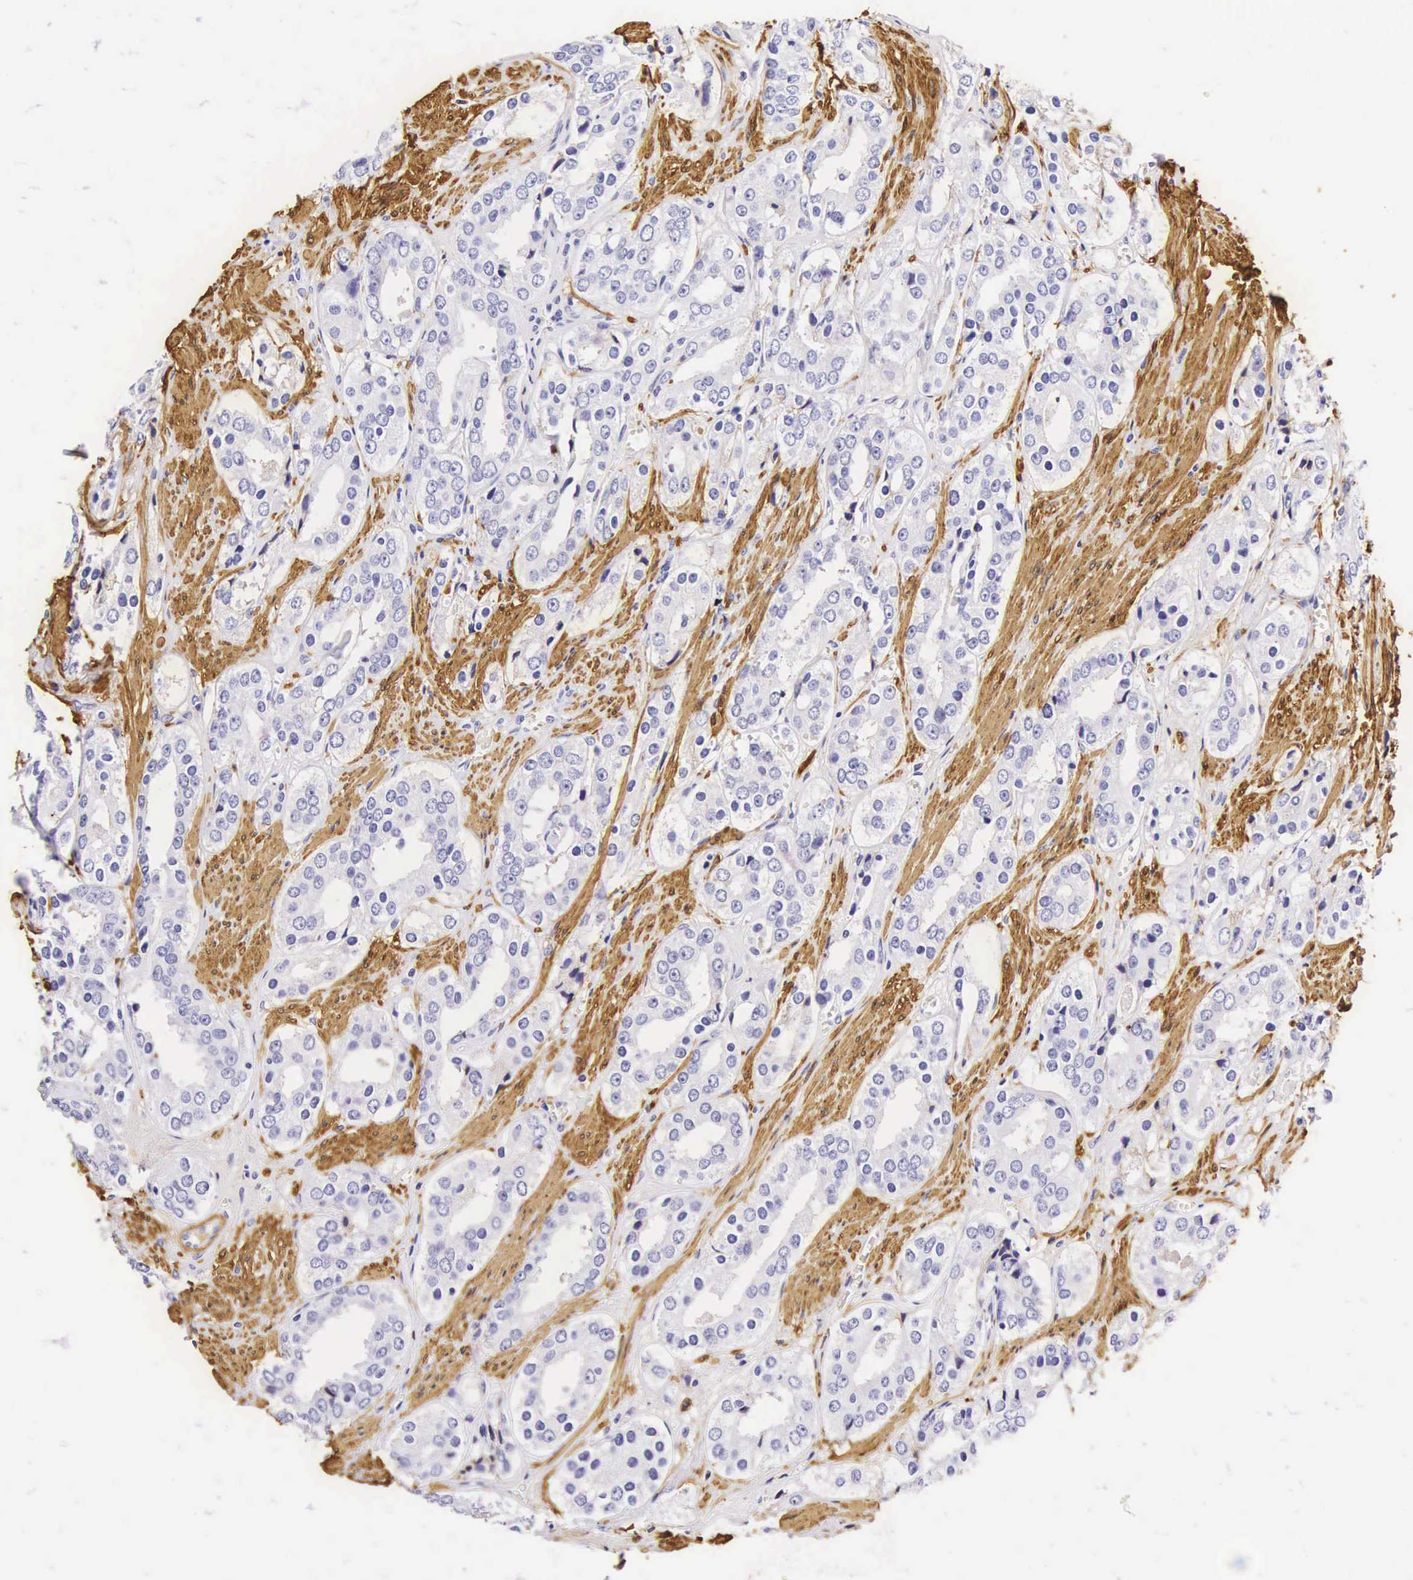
{"staining": {"intensity": "negative", "quantity": "none", "location": "none"}, "tissue": "prostate cancer", "cell_type": "Tumor cells", "image_type": "cancer", "snomed": [{"axis": "morphology", "description": "Adenocarcinoma, Medium grade"}, {"axis": "topography", "description": "Prostate"}], "caption": "Prostate cancer (adenocarcinoma (medium-grade)) stained for a protein using immunohistochemistry (IHC) demonstrates no positivity tumor cells.", "gene": "CNN1", "patient": {"sex": "male", "age": 73}}